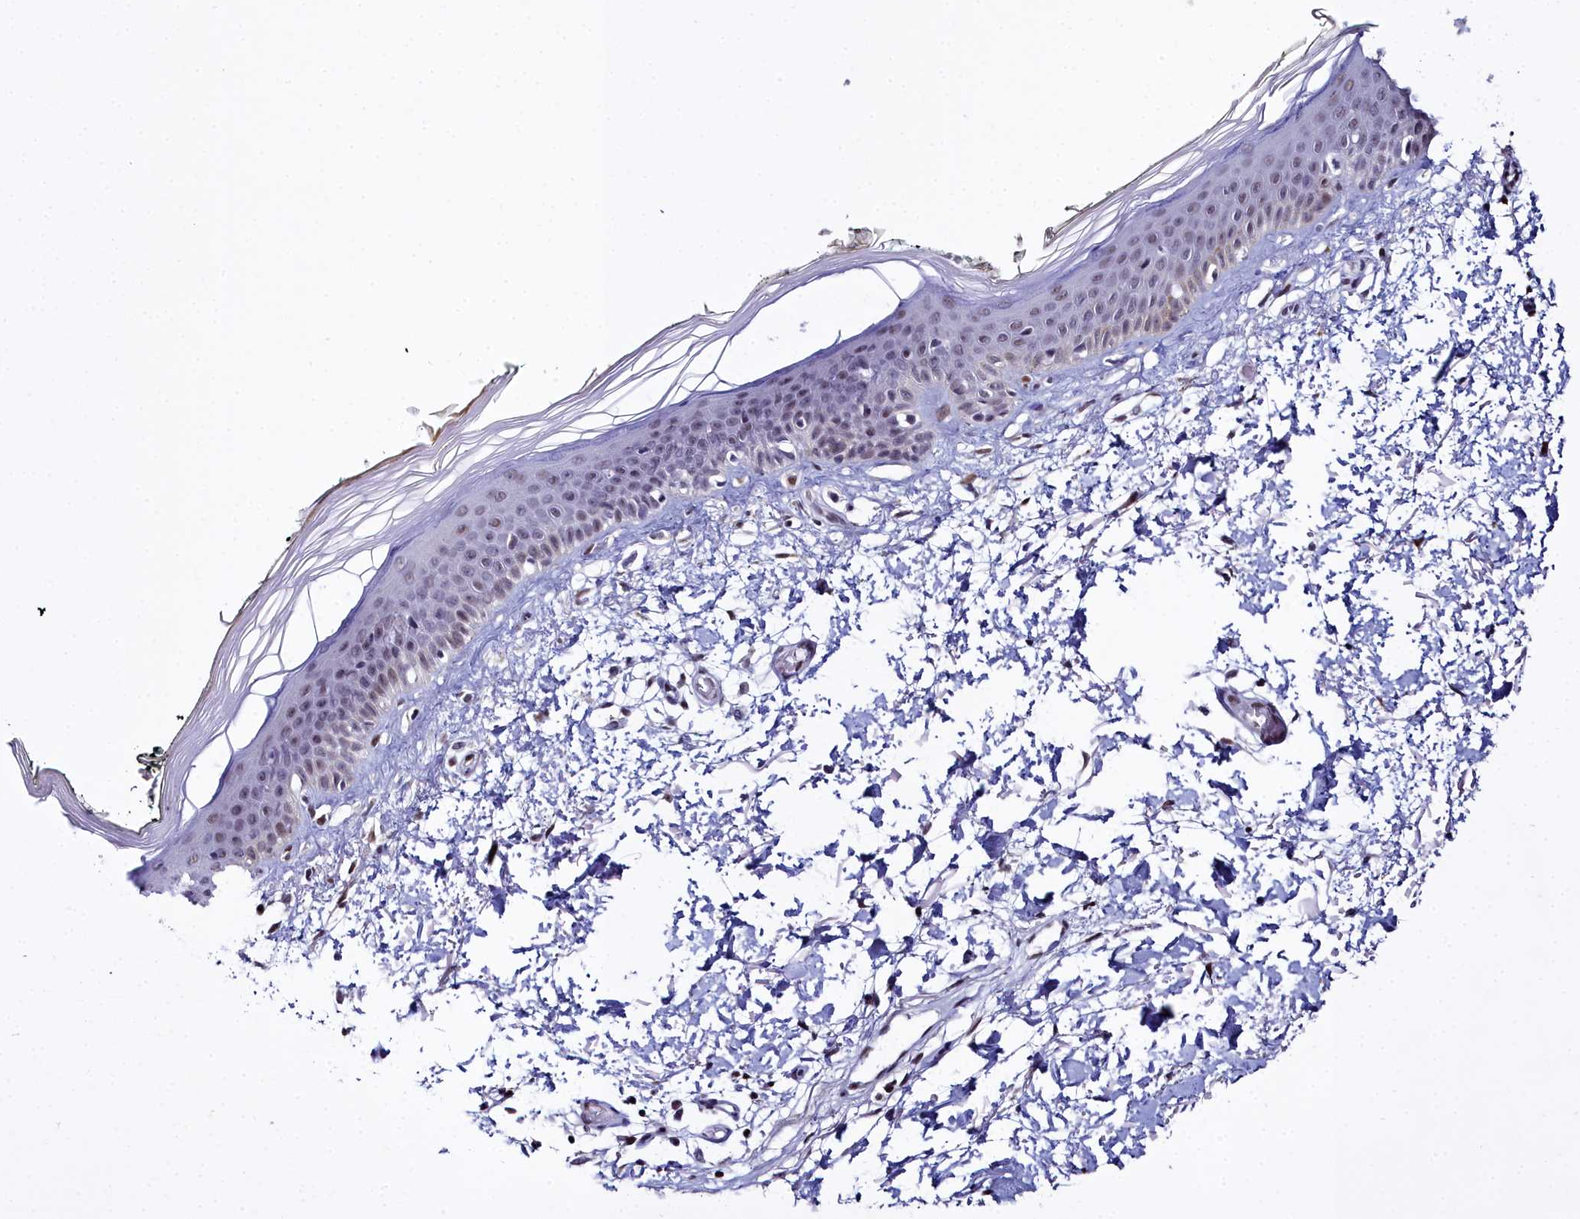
{"staining": {"intensity": "moderate", "quantity": ">75%", "location": "nuclear"}, "tissue": "skin", "cell_type": "Fibroblasts", "image_type": "normal", "snomed": [{"axis": "morphology", "description": "Normal tissue, NOS"}, {"axis": "topography", "description": "Skin"}], "caption": "This histopathology image demonstrates IHC staining of benign human skin, with medium moderate nuclear expression in approximately >75% of fibroblasts.", "gene": "CCDC97", "patient": {"sex": "male", "age": 62}}